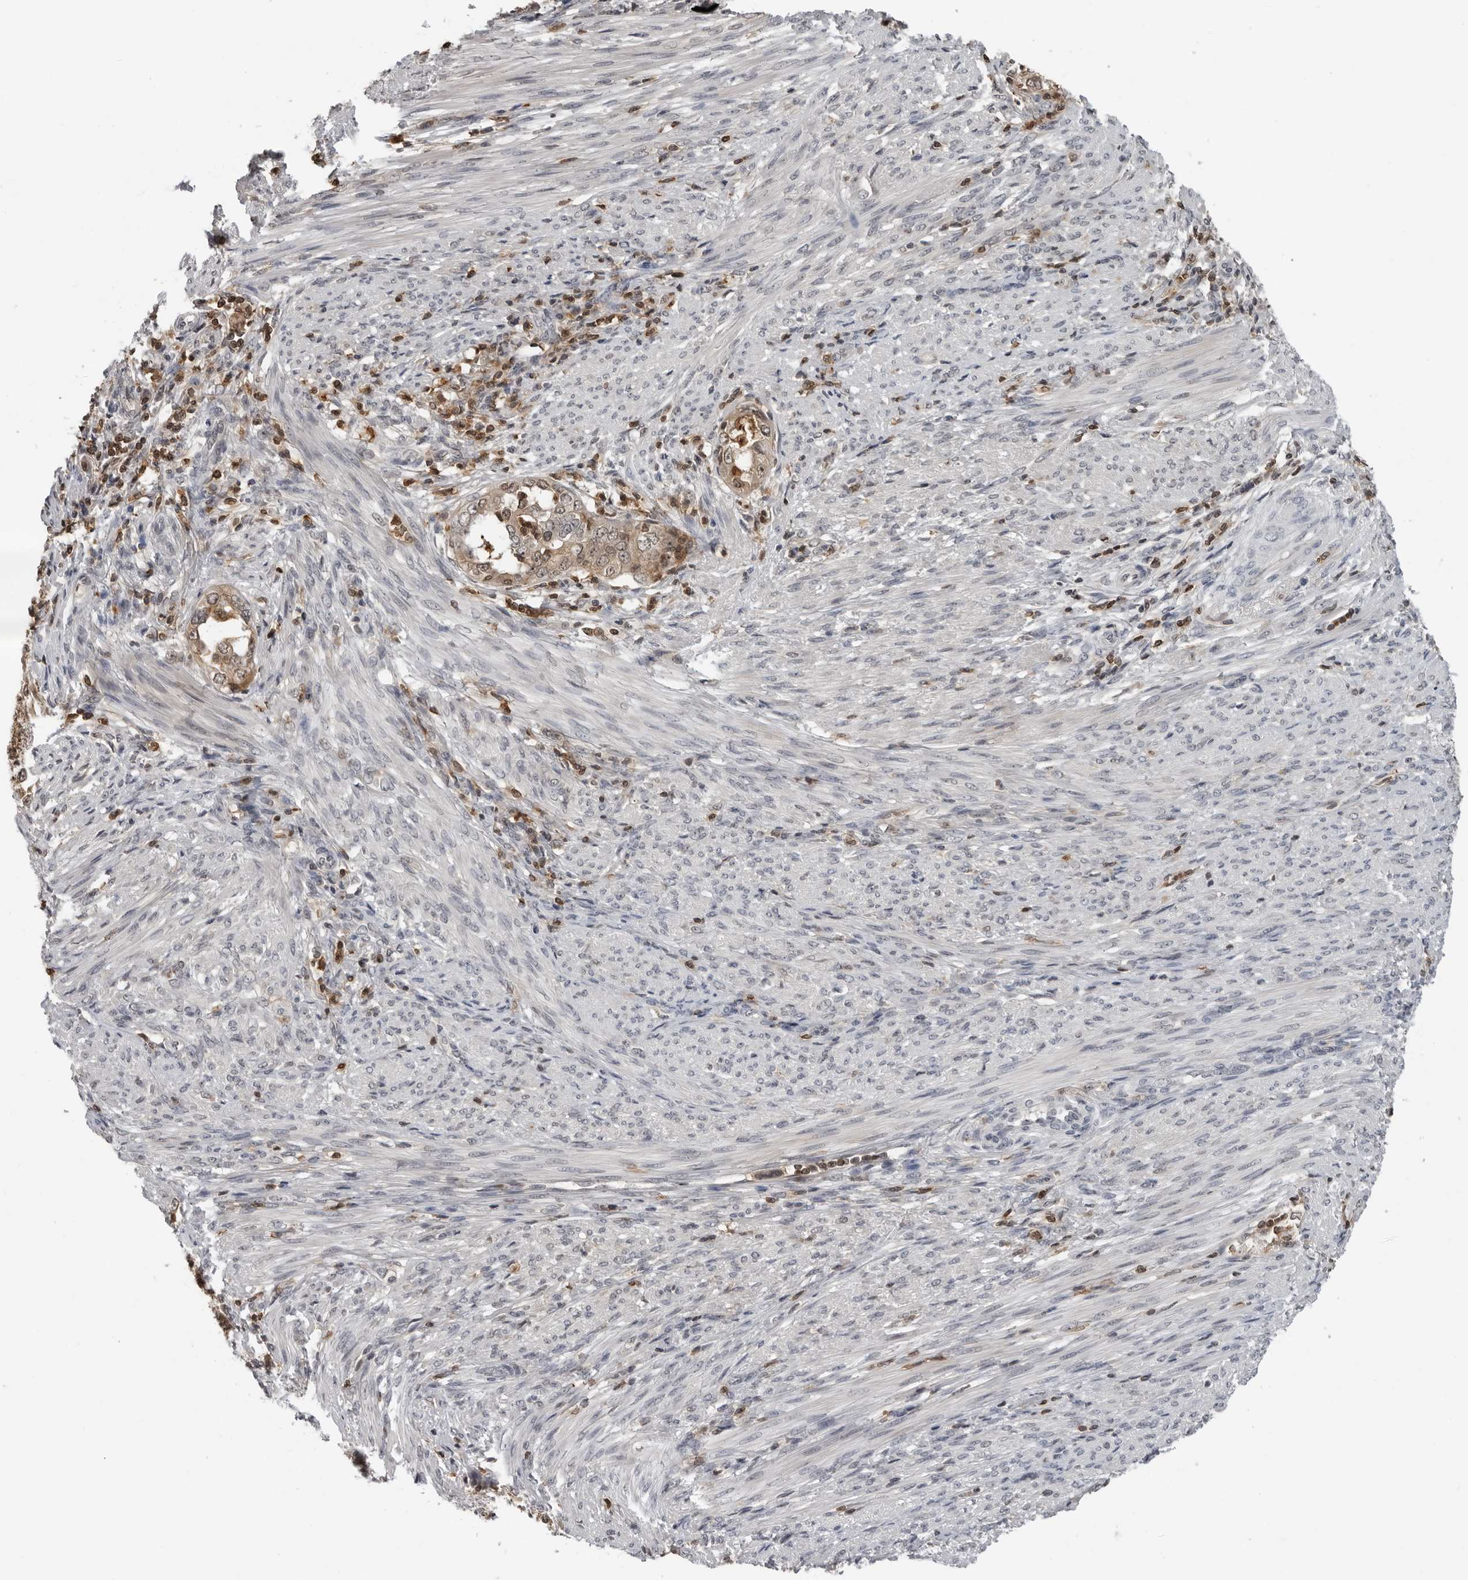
{"staining": {"intensity": "weak", "quantity": ">75%", "location": "cytoplasmic/membranous"}, "tissue": "endometrial cancer", "cell_type": "Tumor cells", "image_type": "cancer", "snomed": [{"axis": "morphology", "description": "Adenocarcinoma, NOS"}, {"axis": "topography", "description": "Endometrium"}], "caption": "A photomicrograph of human endometrial adenocarcinoma stained for a protein displays weak cytoplasmic/membranous brown staining in tumor cells.", "gene": "HSPH1", "patient": {"sex": "female", "age": 85}}